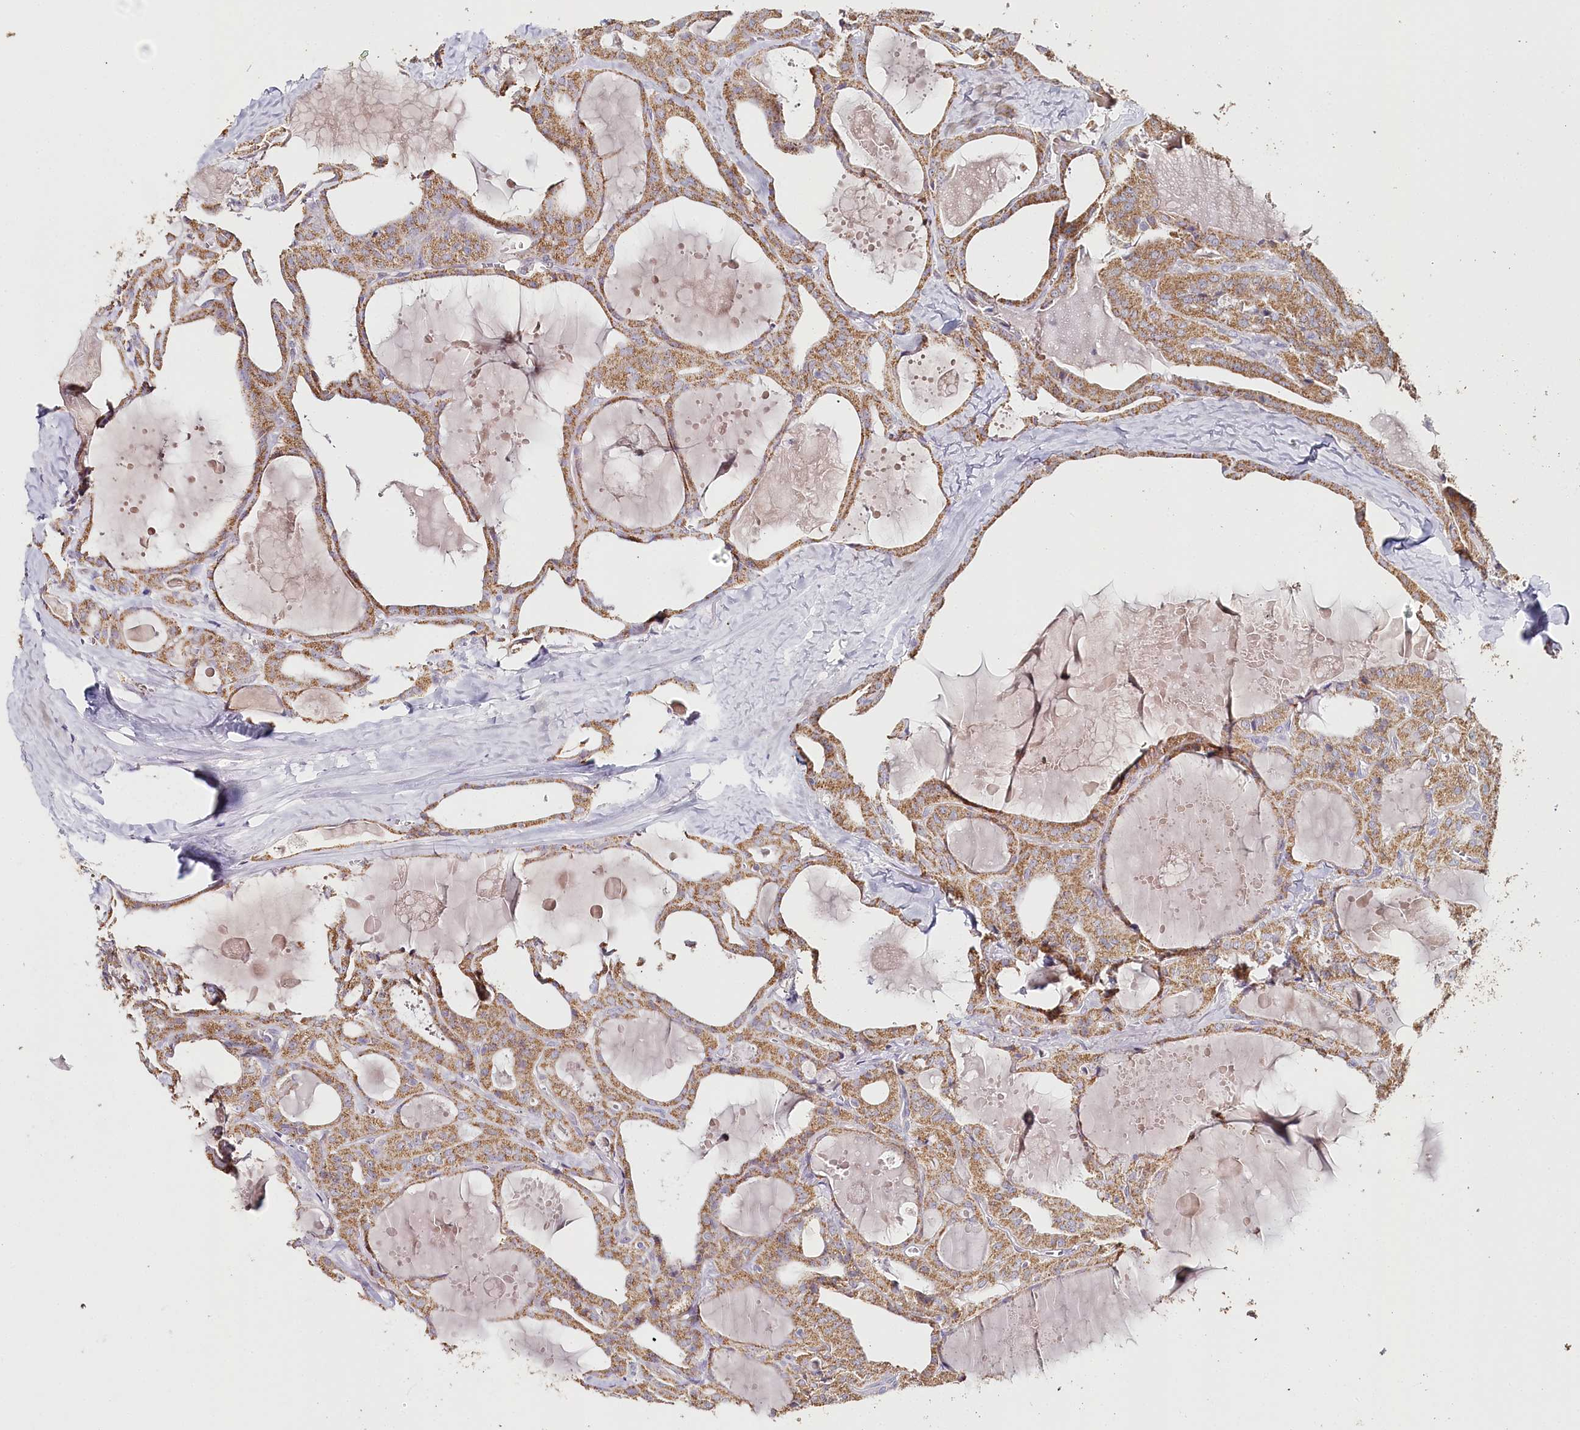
{"staining": {"intensity": "moderate", "quantity": ">75%", "location": "cytoplasmic/membranous"}, "tissue": "thyroid cancer", "cell_type": "Tumor cells", "image_type": "cancer", "snomed": [{"axis": "morphology", "description": "Papillary adenocarcinoma, NOS"}, {"axis": "topography", "description": "Thyroid gland"}], "caption": "Brown immunohistochemical staining in thyroid papillary adenocarcinoma reveals moderate cytoplasmic/membranous staining in approximately >75% of tumor cells. (Brightfield microscopy of DAB IHC at high magnification).", "gene": "MMP25", "patient": {"sex": "male", "age": 52}}